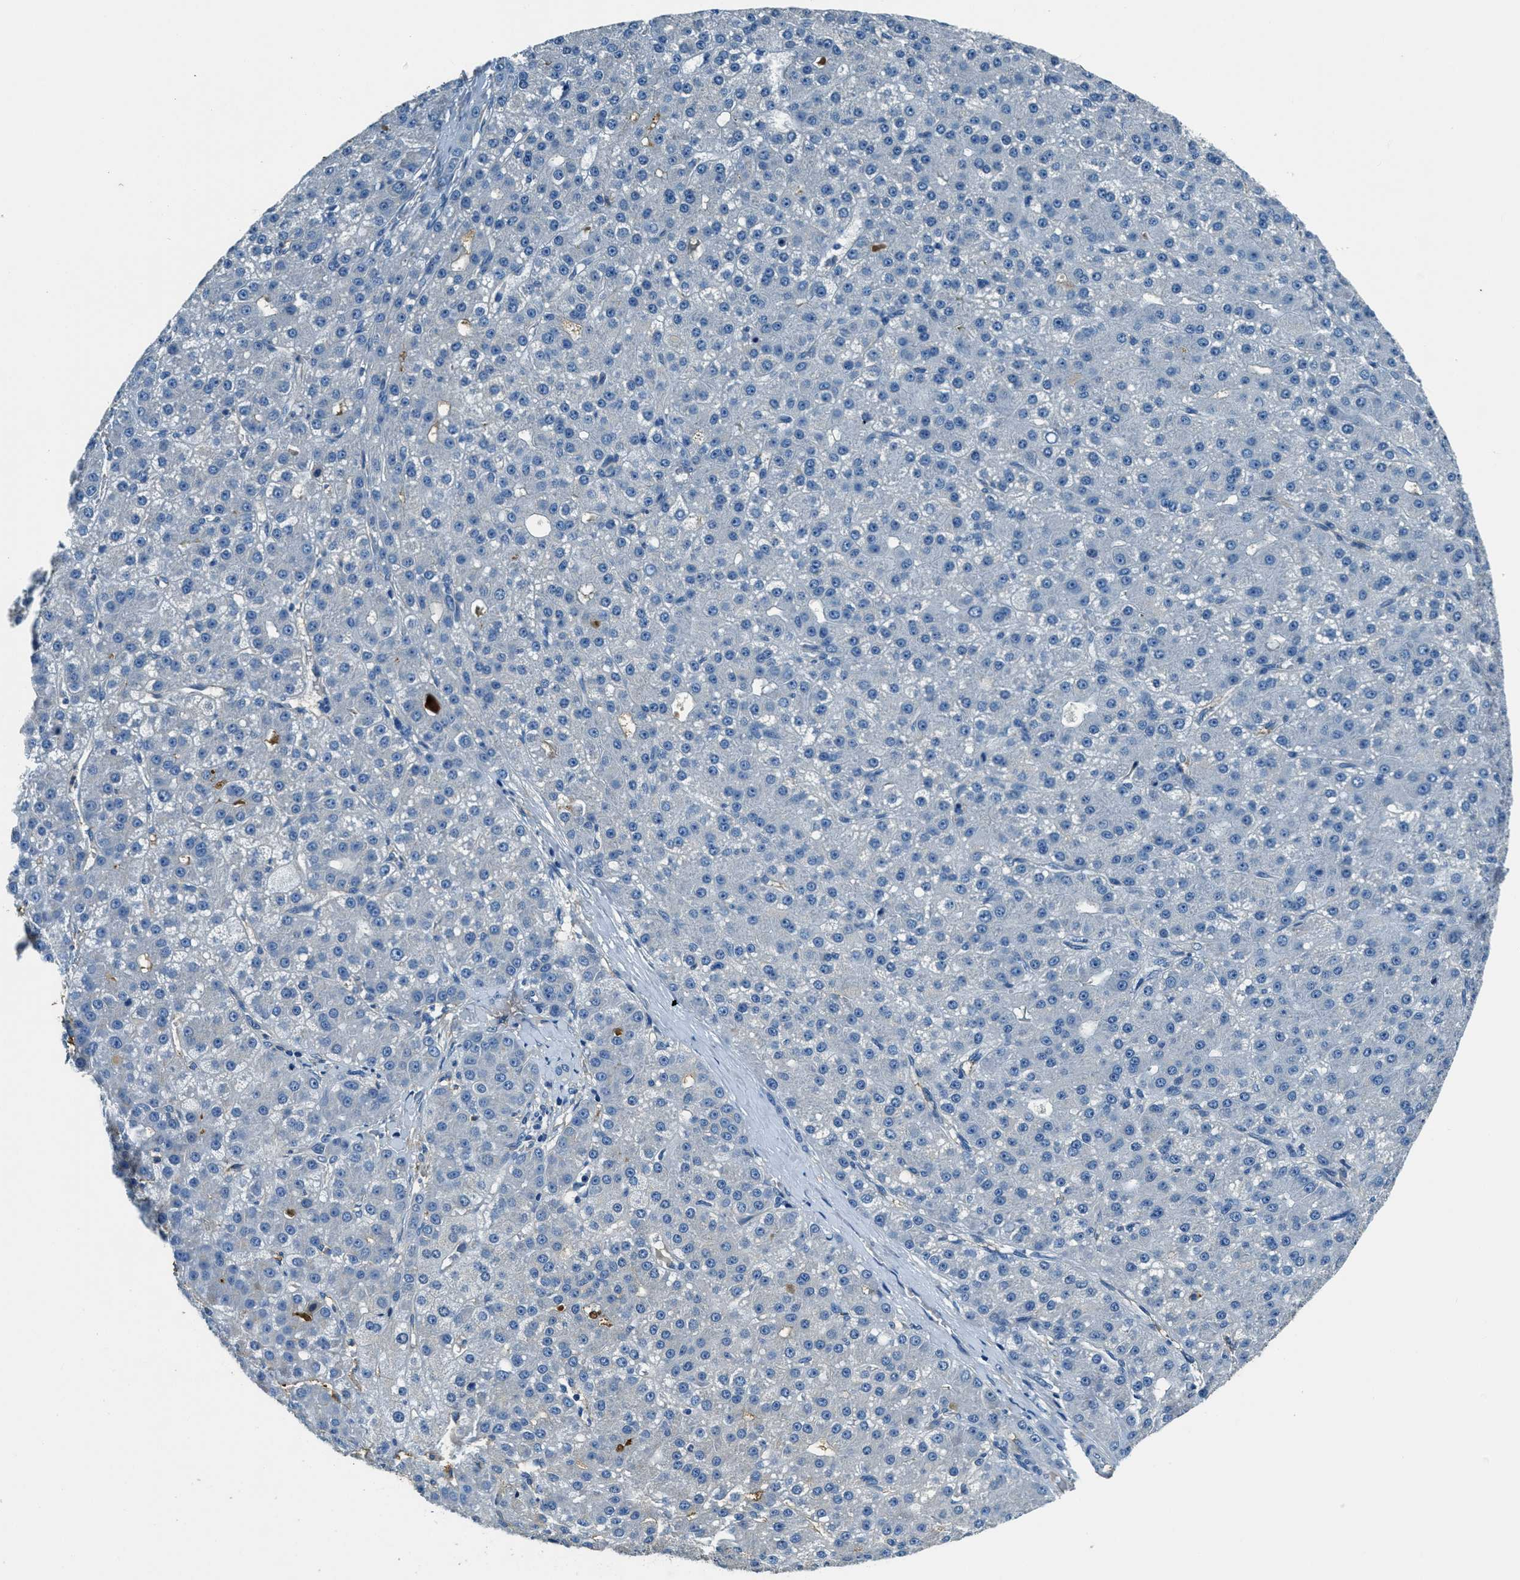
{"staining": {"intensity": "negative", "quantity": "none", "location": "none"}, "tissue": "liver cancer", "cell_type": "Tumor cells", "image_type": "cancer", "snomed": [{"axis": "morphology", "description": "Carcinoma, Hepatocellular, NOS"}, {"axis": "topography", "description": "Liver"}], "caption": "A histopathology image of hepatocellular carcinoma (liver) stained for a protein reveals no brown staining in tumor cells.", "gene": "TMEM186", "patient": {"sex": "male", "age": 67}}